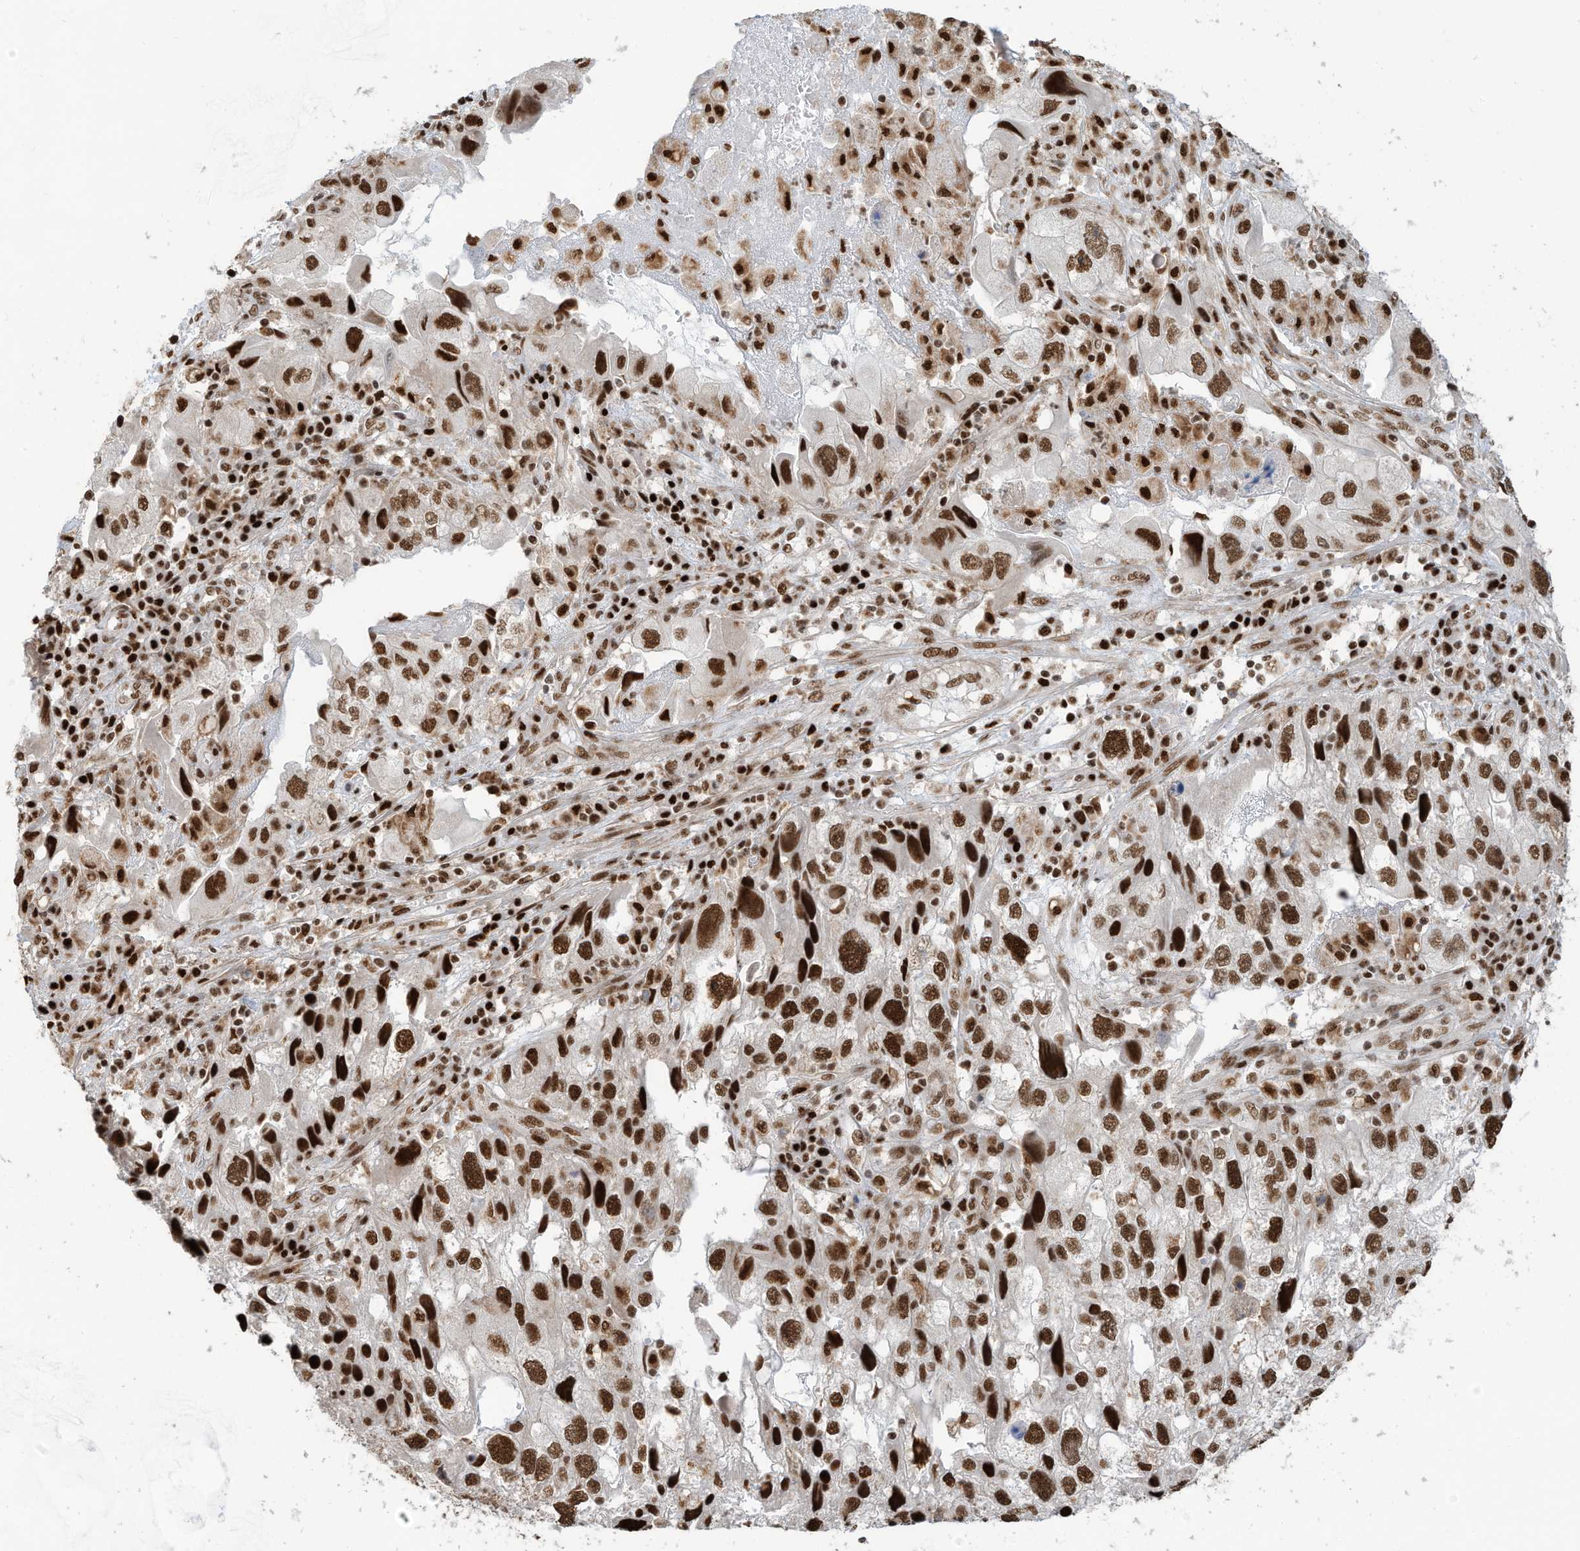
{"staining": {"intensity": "strong", "quantity": ">75%", "location": "nuclear"}, "tissue": "endometrial cancer", "cell_type": "Tumor cells", "image_type": "cancer", "snomed": [{"axis": "morphology", "description": "Adenocarcinoma, NOS"}, {"axis": "topography", "description": "Endometrium"}], "caption": "Human adenocarcinoma (endometrial) stained with a brown dye reveals strong nuclear positive positivity in approximately >75% of tumor cells.", "gene": "SAMD15", "patient": {"sex": "female", "age": 49}}